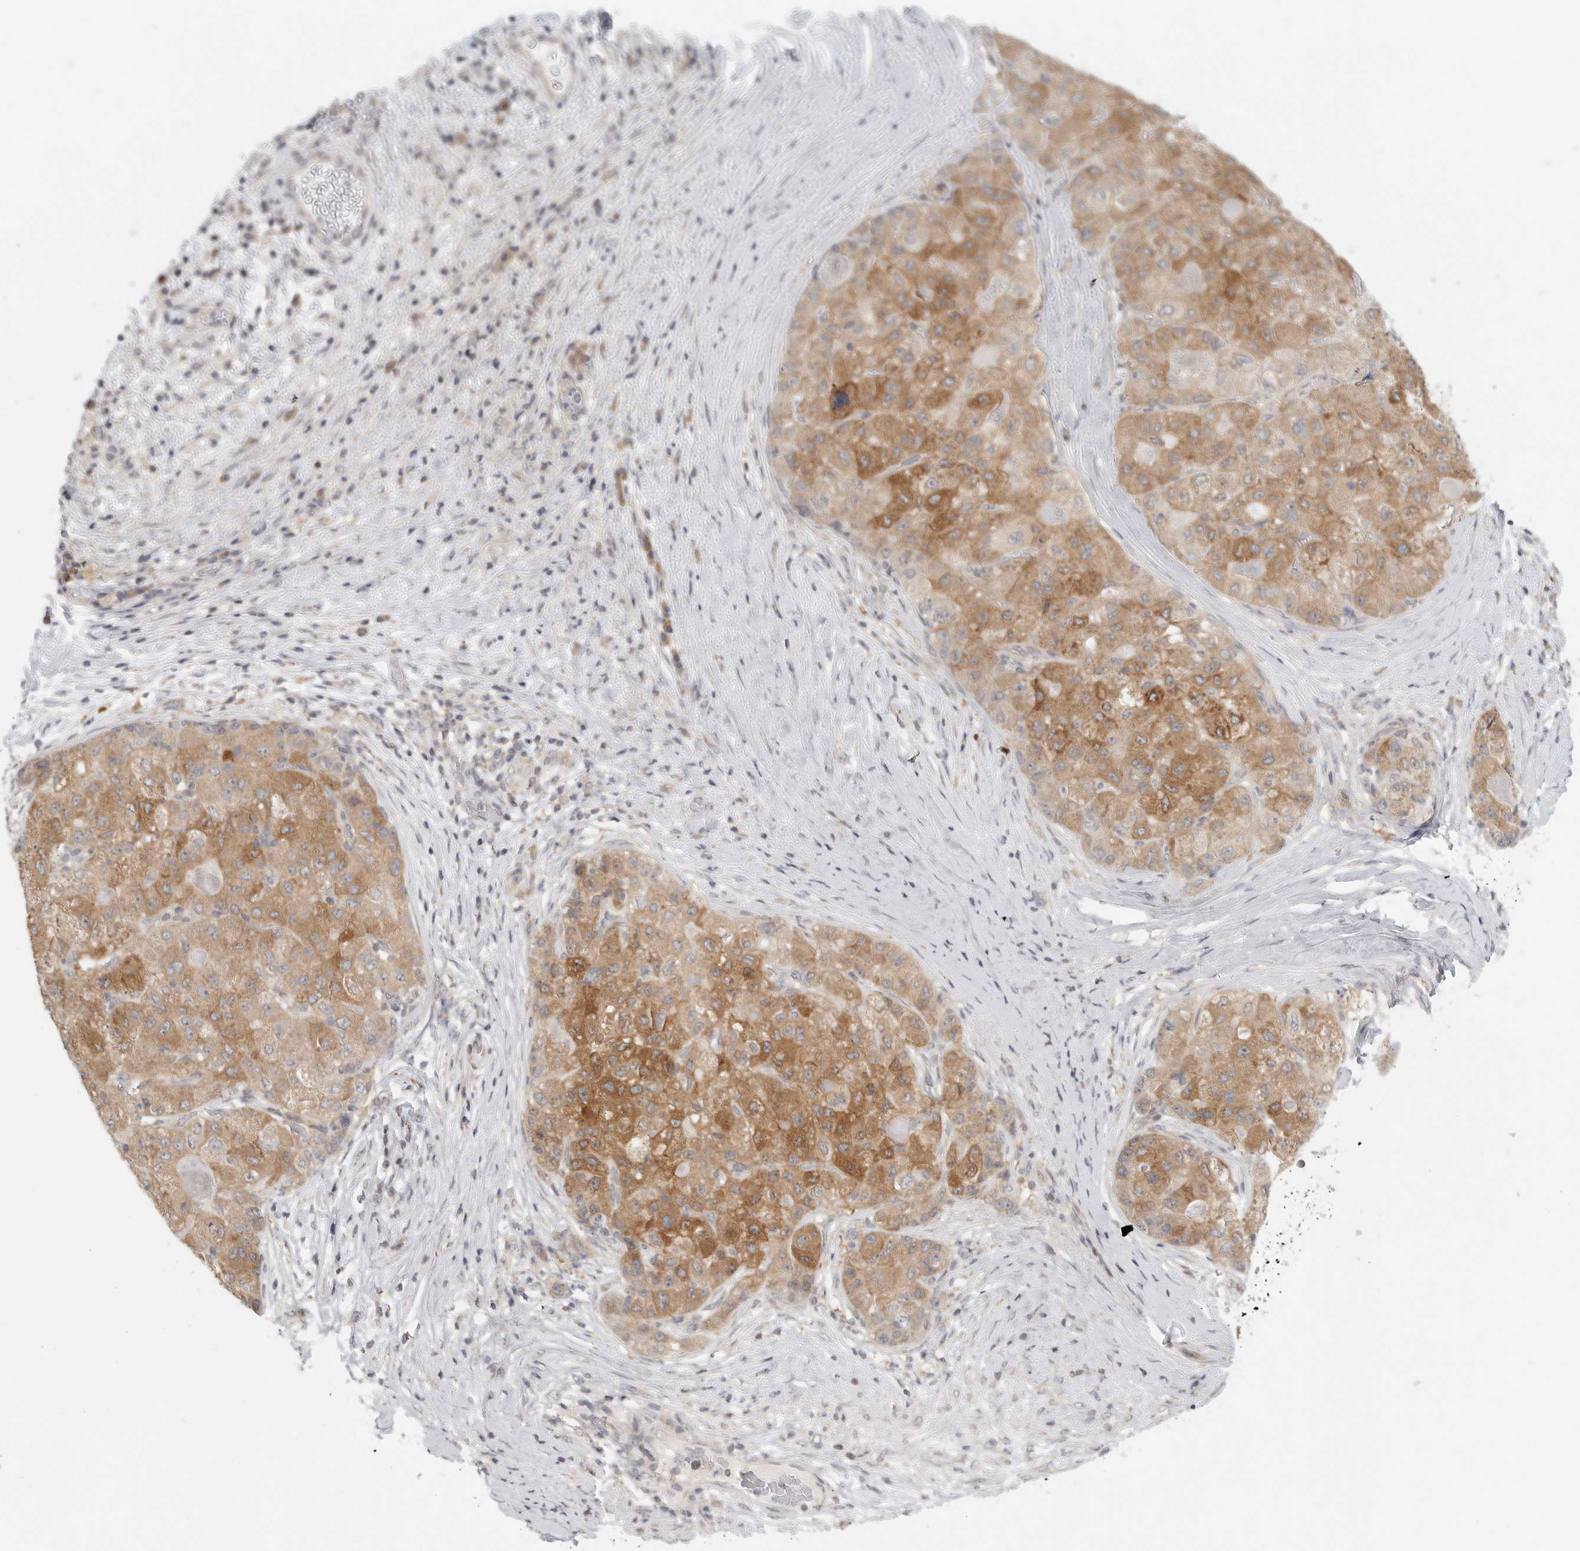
{"staining": {"intensity": "moderate", "quantity": "25%-75%", "location": "cytoplasmic/membranous"}, "tissue": "liver cancer", "cell_type": "Tumor cells", "image_type": "cancer", "snomed": [{"axis": "morphology", "description": "Carcinoma, Hepatocellular, NOS"}, {"axis": "topography", "description": "Liver"}], "caption": "This is an image of immunohistochemistry staining of liver cancer (hepatocellular carcinoma), which shows moderate expression in the cytoplasmic/membranous of tumor cells.", "gene": "HDAC6", "patient": {"sex": "male", "age": 80}}